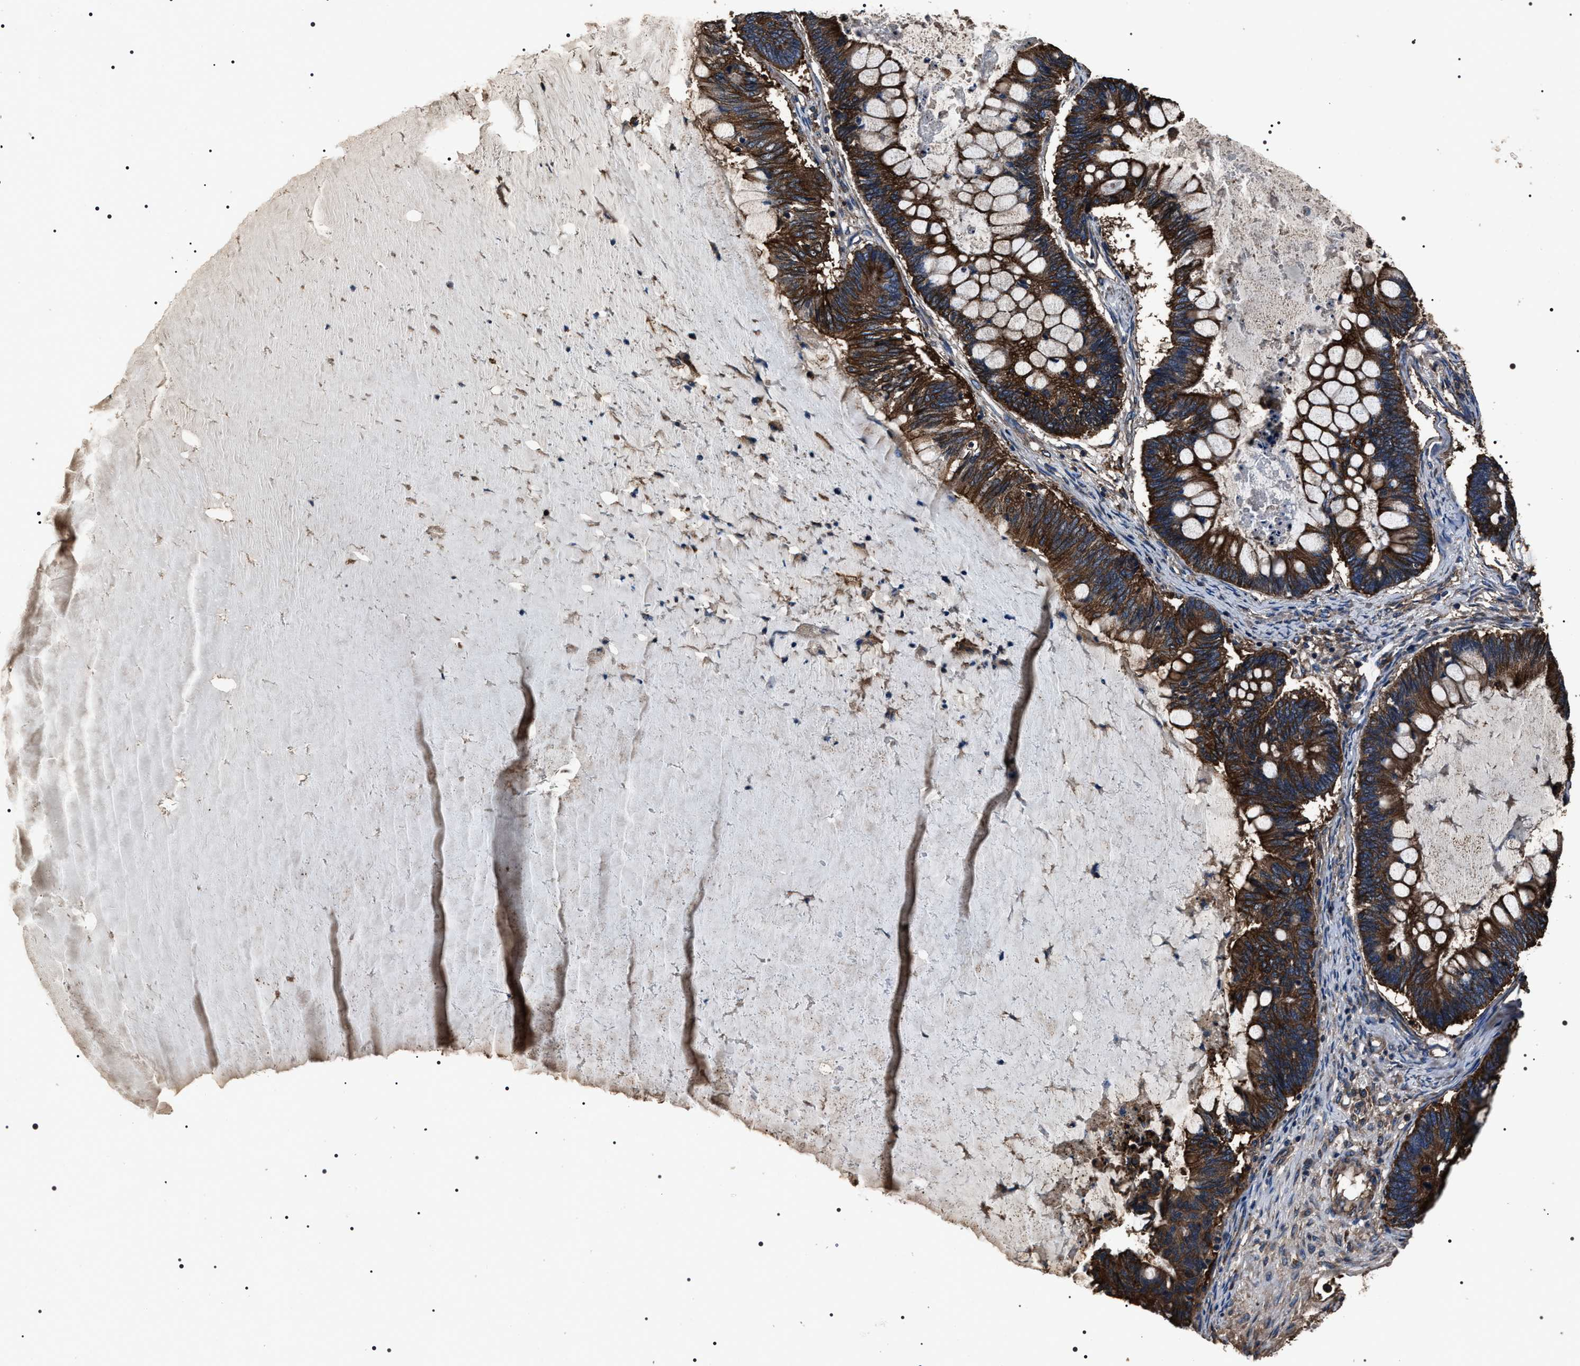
{"staining": {"intensity": "strong", "quantity": ">75%", "location": "cytoplasmic/membranous"}, "tissue": "ovarian cancer", "cell_type": "Tumor cells", "image_type": "cancer", "snomed": [{"axis": "morphology", "description": "Cystadenocarcinoma, mucinous, NOS"}, {"axis": "topography", "description": "Ovary"}], "caption": "DAB (3,3'-diaminobenzidine) immunohistochemical staining of ovarian mucinous cystadenocarcinoma displays strong cytoplasmic/membranous protein staining in about >75% of tumor cells.", "gene": "HSCB", "patient": {"sex": "female", "age": 61}}